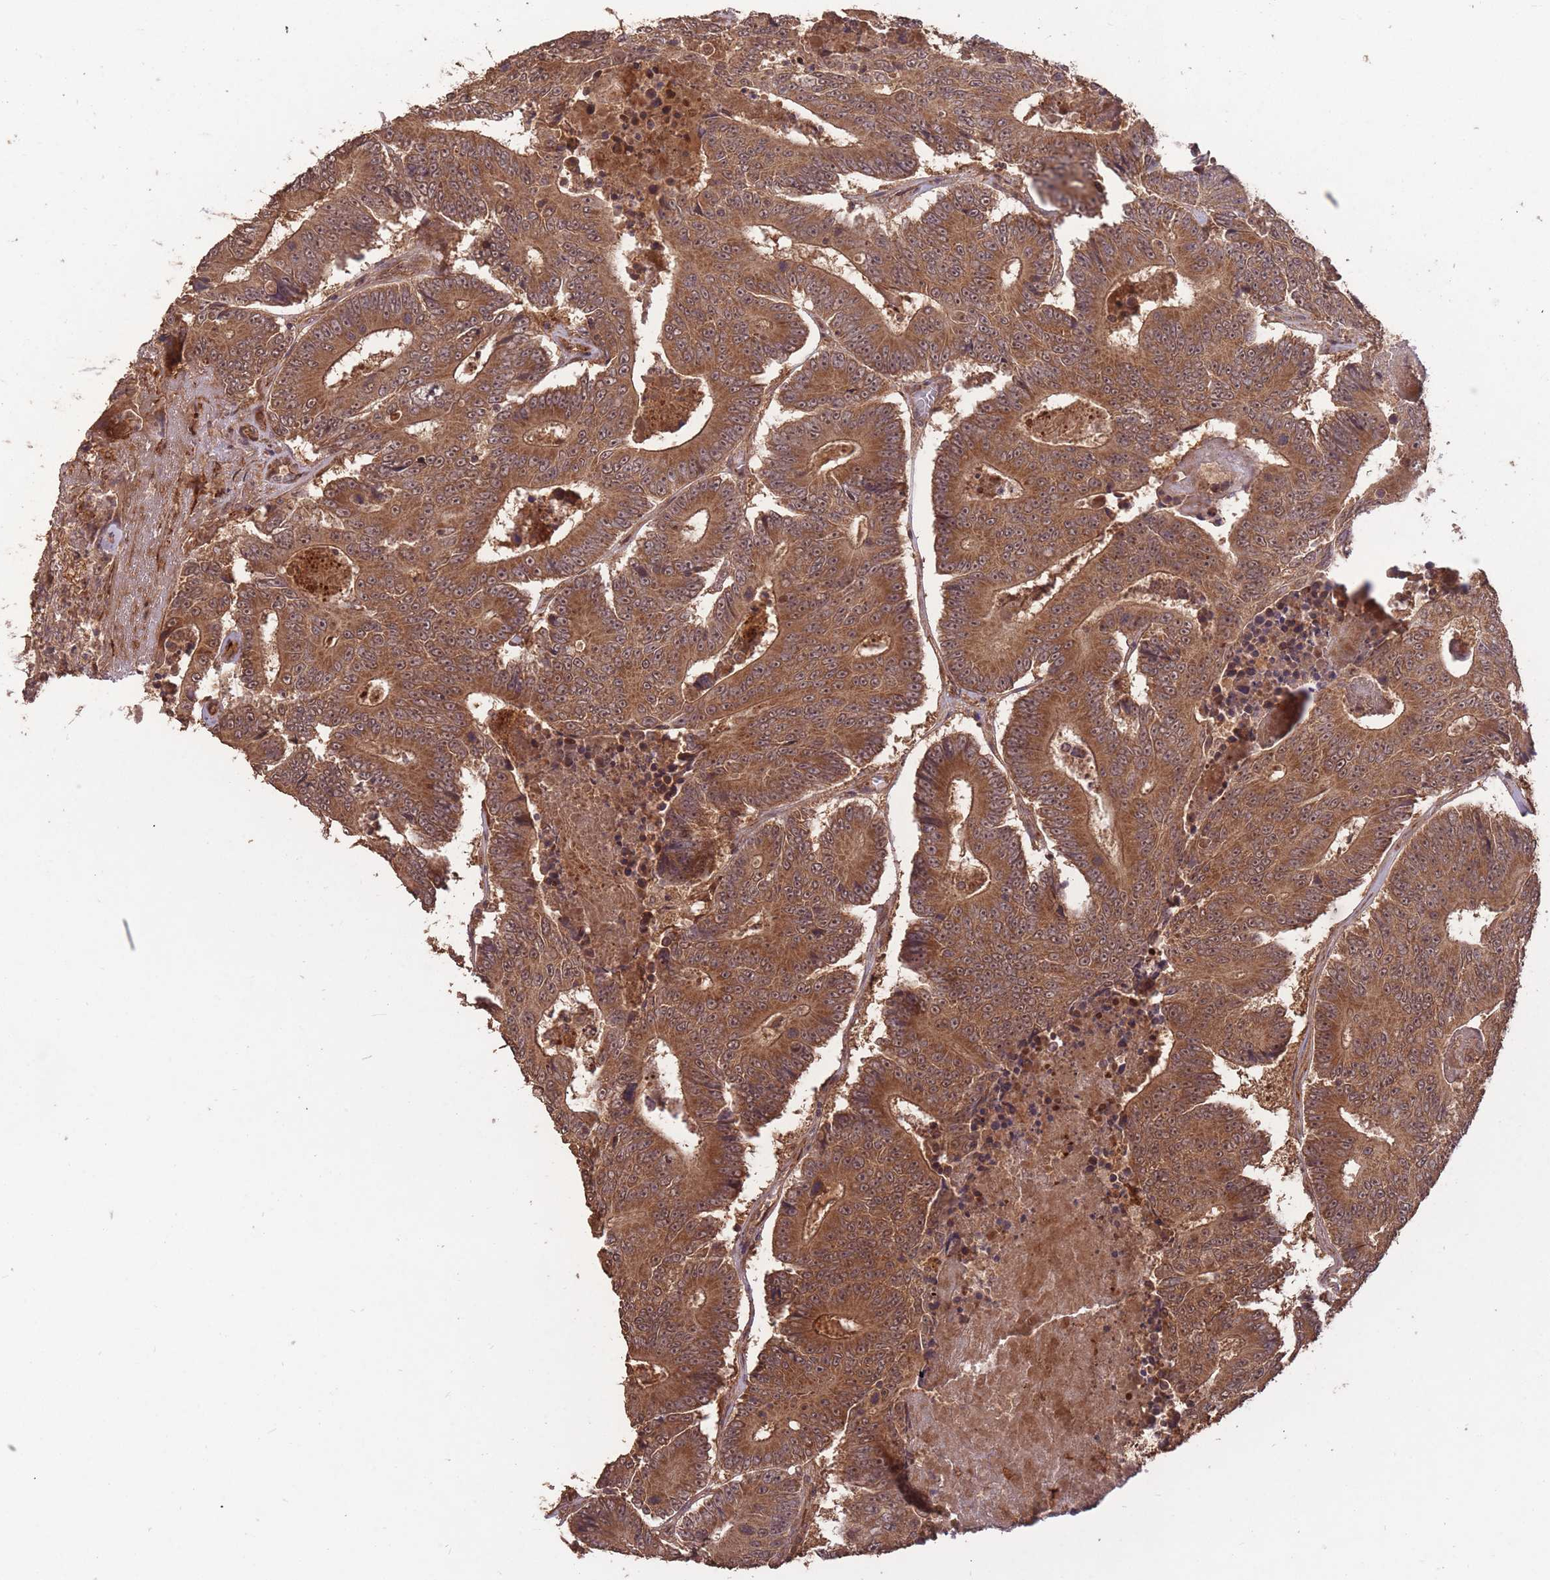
{"staining": {"intensity": "strong", "quantity": ">75%", "location": "cytoplasmic/membranous,nuclear"}, "tissue": "colorectal cancer", "cell_type": "Tumor cells", "image_type": "cancer", "snomed": [{"axis": "morphology", "description": "Adenocarcinoma, NOS"}, {"axis": "topography", "description": "Colon"}], "caption": "This photomicrograph demonstrates IHC staining of adenocarcinoma (colorectal), with high strong cytoplasmic/membranous and nuclear staining in approximately >75% of tumor cells.", "gene": "ERBB3", "patient": {"sex": "male", "age": 83}}